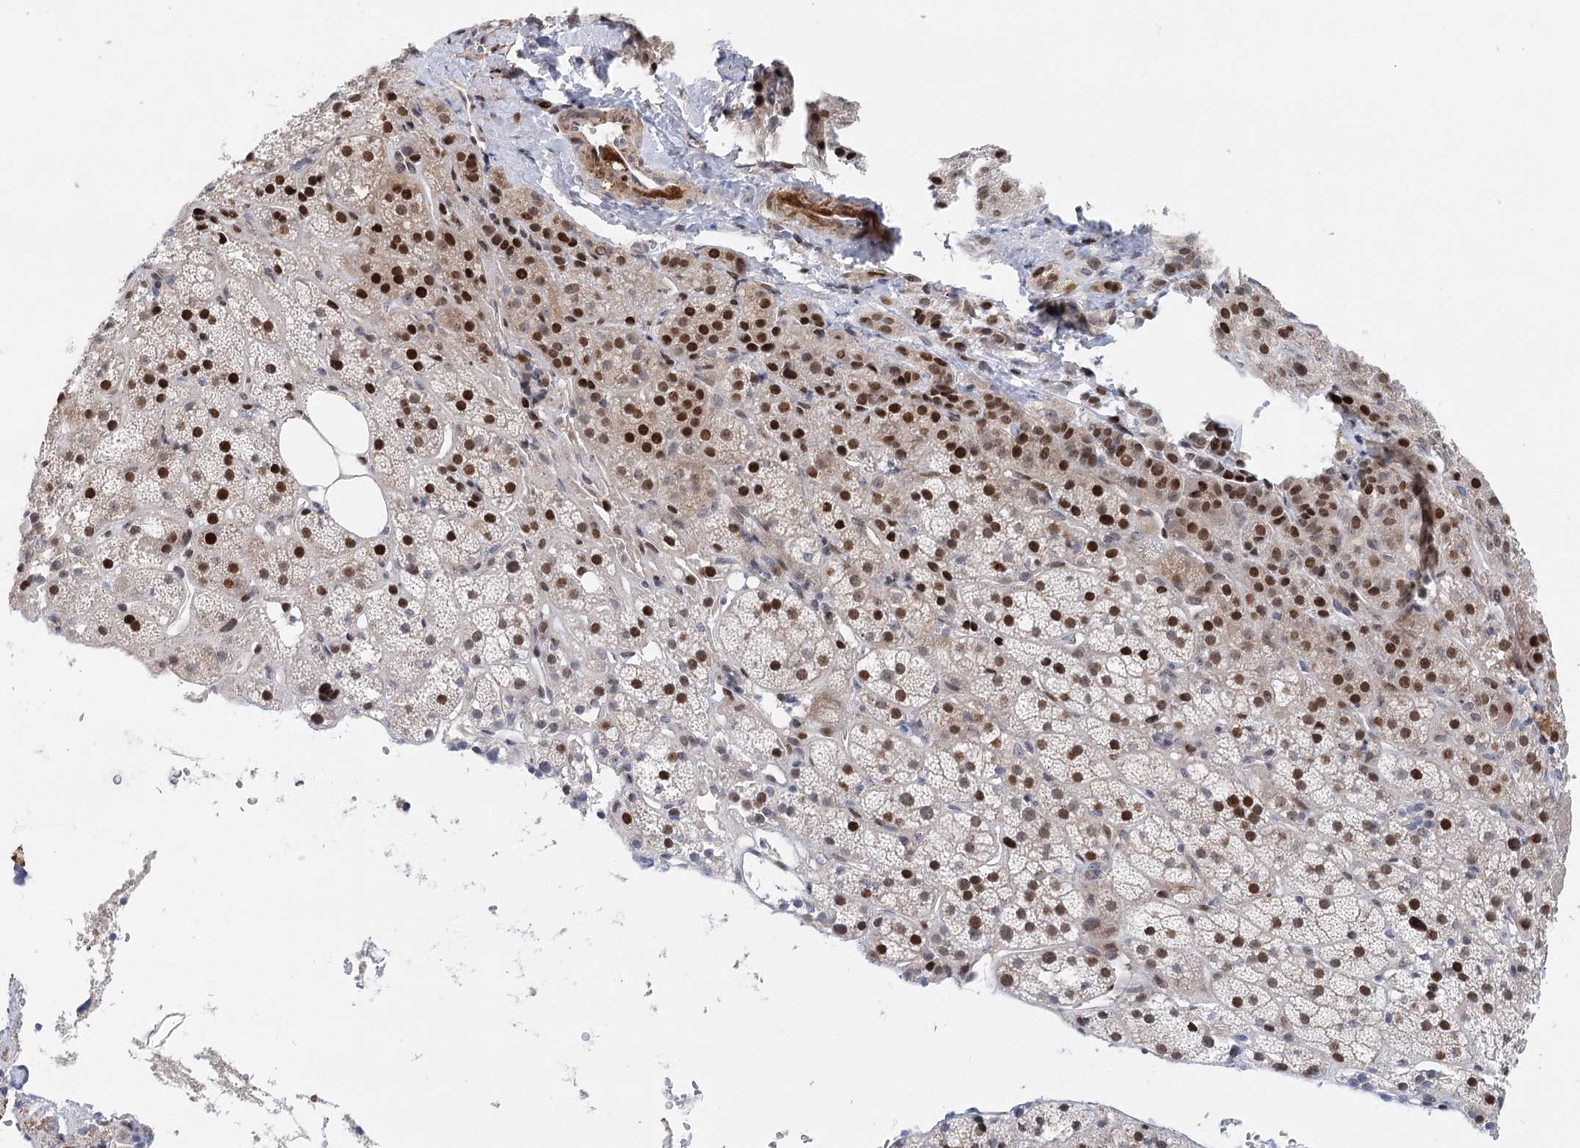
{"staining": {"intensity": "strong", "quantity": "25%-75%", "location": "nuclear"}, "tissue": "adrenal gland", "cell_type": "Glandular cells", "image_type": "normal", "snomed": [{"axis": "morphology", "description": "Normal tissue, NOS"}, {"axis": "topography", "description": "Adrenal gland"}], "caption": "Brown immunohistochemical staining in unremarkable adrenal gland demonstrates strong nuclear staining in about 25%-75% of glandular cells.", "gene": "CAMTA1", "patient": {"sex": "female", "age": 57}}